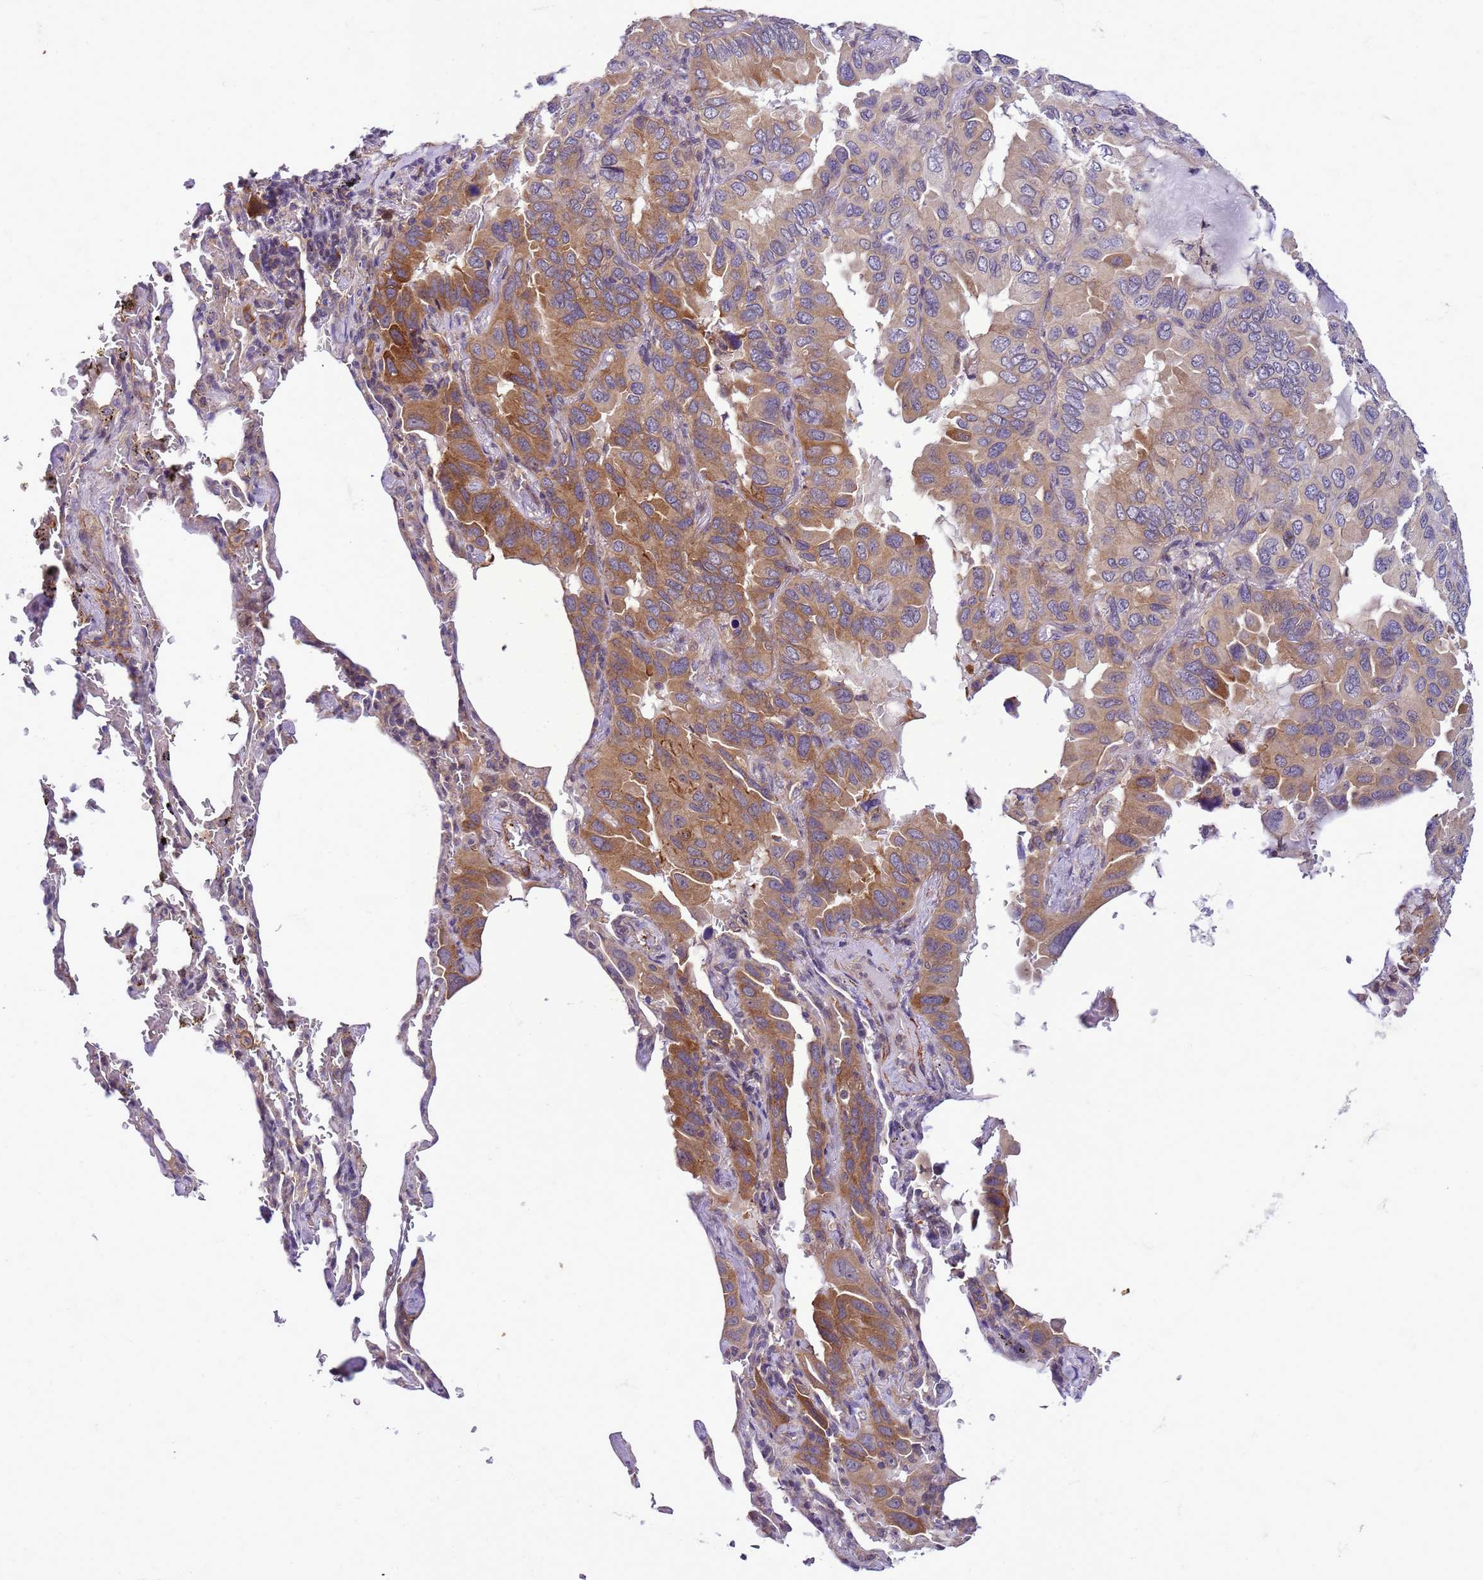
{"staining": {"intensity": "moderate", "quantity": ">75%", "location": "cytoplasmic/membranous"}, "tissue": "lung cancer", "cell_type": "Tumor cells", "image_type": "cancer", "snomed": [{"axis": "morphology", "description": "Adenocarcinoma, NOS"}, {"axis": "topography", "description": "Lung"}], "caption": "Immunohistochemical staining of lung adenocarcinoma displays medium levels of moderate cytoplasmic/membranous positivity in approximately >75% of tumor cells.", "gene": "GEN1", "patient": {"sex": "male", "age": 64}}